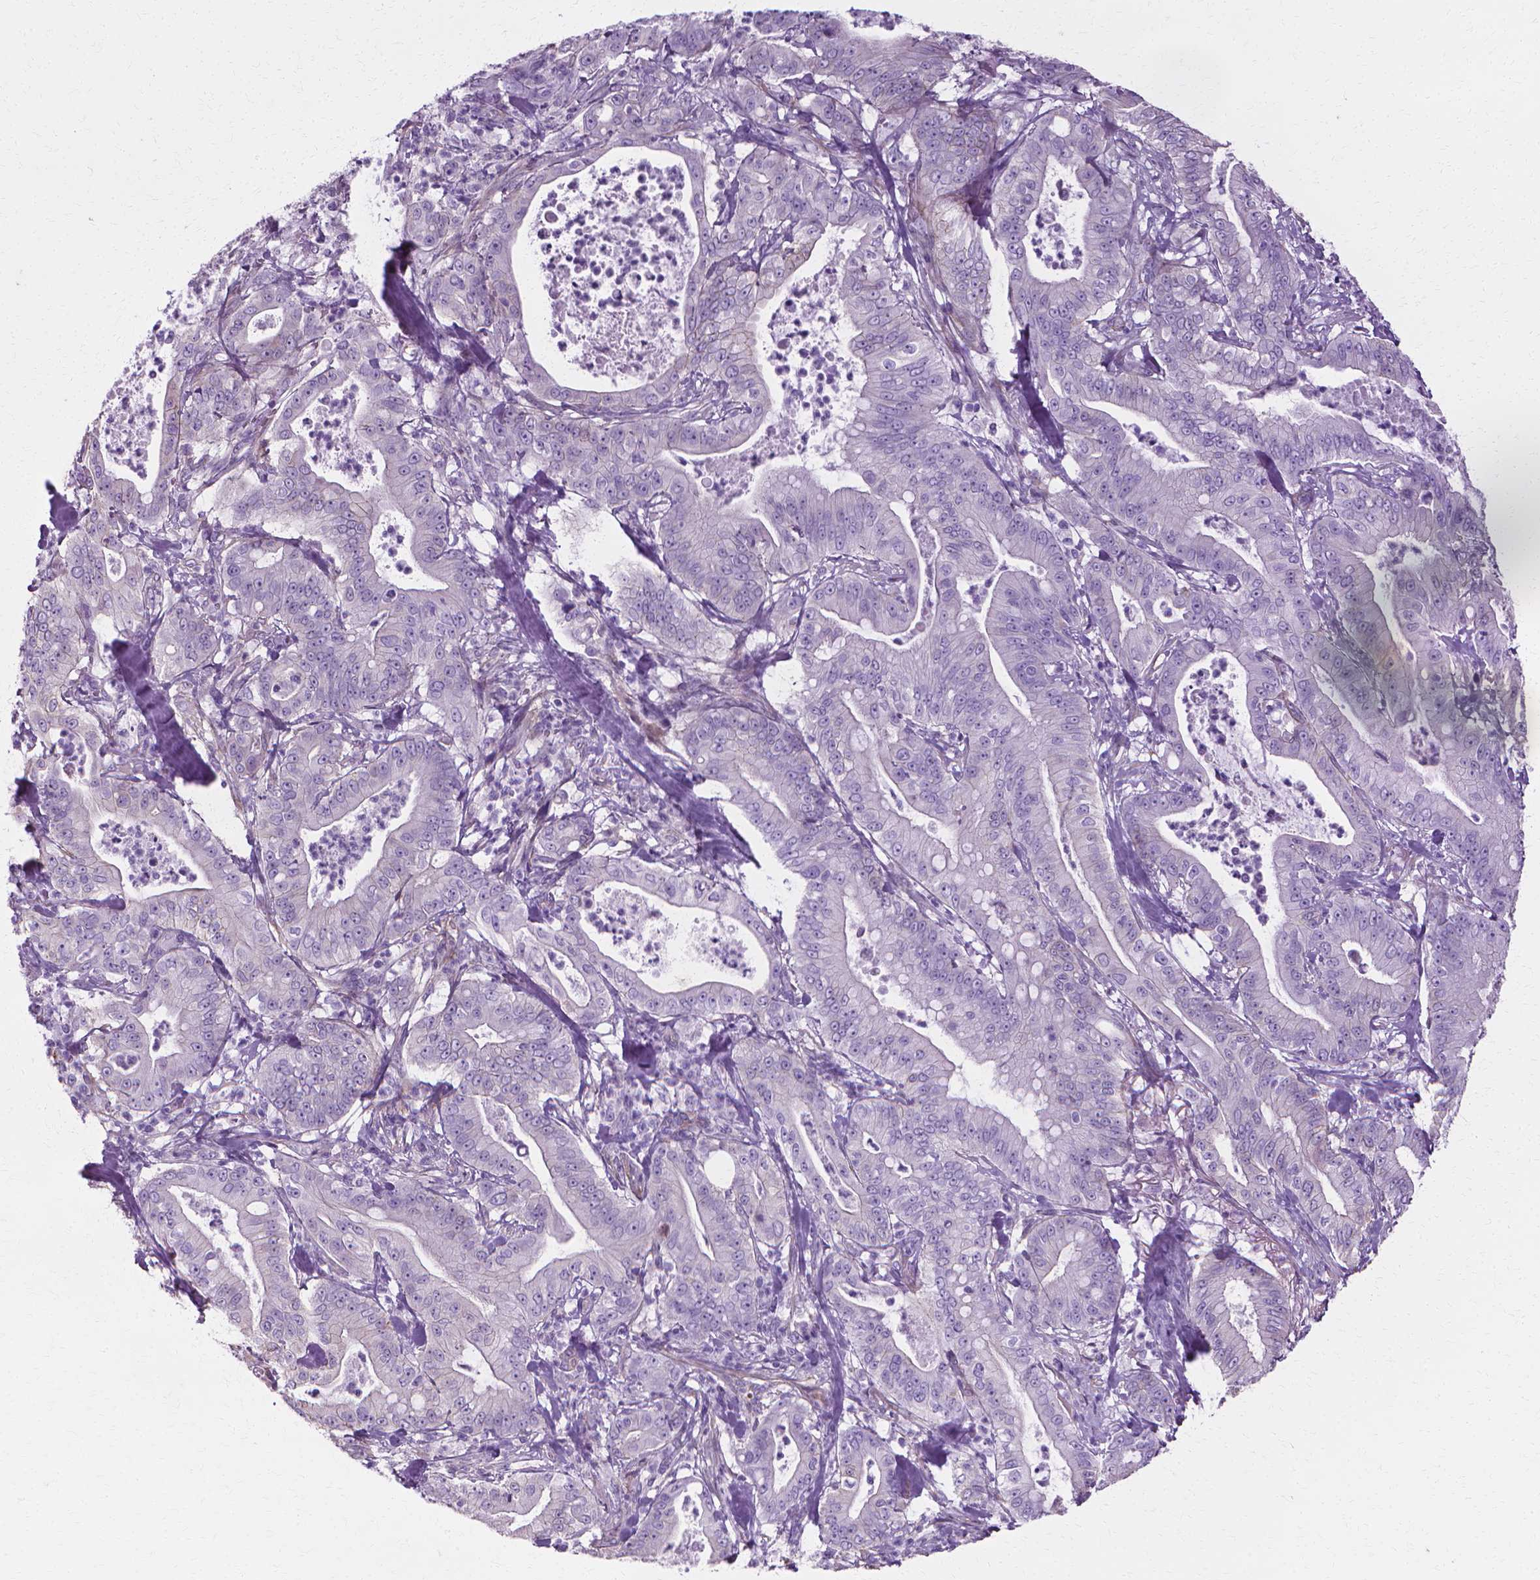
{"staining": {"intensity": "negative", "quantity": "none", "location": "none"}, "tissue": "pancreatic cancer", "cell_type": "Tumor cells", "image_type": "cancer", "snomed": [{"axis": "morphology", "description": "Adenocarcinoma, NOS"}, {"axis": "topography", "description": "Pancreas"}], "caption": "Pancreatic cancer was stained to show a protein in brown. There is no significant positivity in tumor cells.", "gene": "CFAP157", "patient": {"sex": "male", "age": 71}}